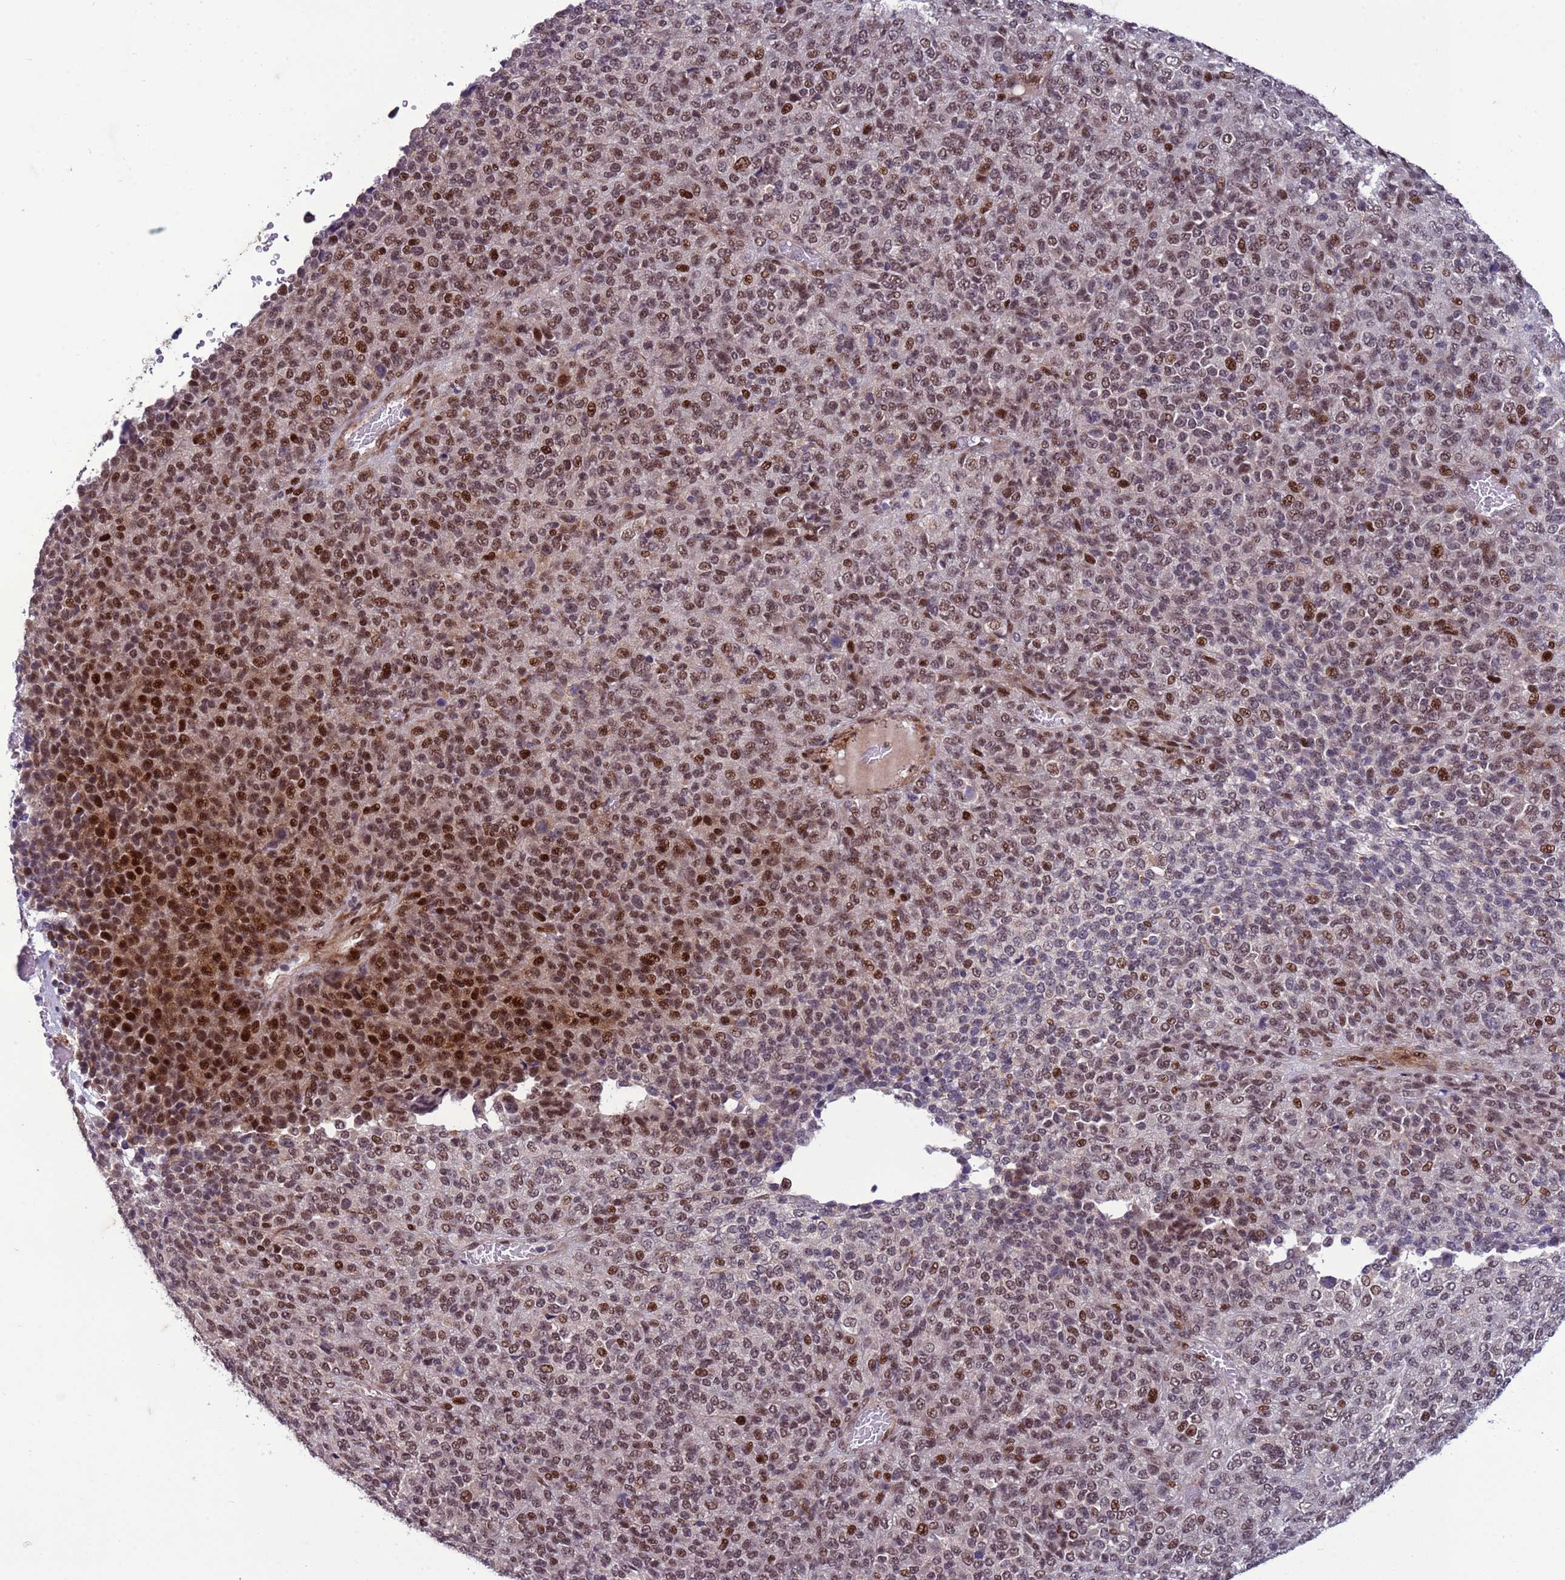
{"staining": {"intensity": "moderate", "quantity": ">75%", "location": "nuclear"}, "tissue": "melanoma", "cell_type": "Tumor cells", "image_type": "cancer", "snomed": [{"axis": "morphology", "description": "Malignant melanoma, Metastatic site"}, {"axis": "topography", "description": "Brain"}], "caption": "Moderate nuclear positivity is seen in about >75% of tumor cells in malignant melanoma (metastatic site).", "gene": "SHC3", "patient": {"sex": "female", "age": 56}}